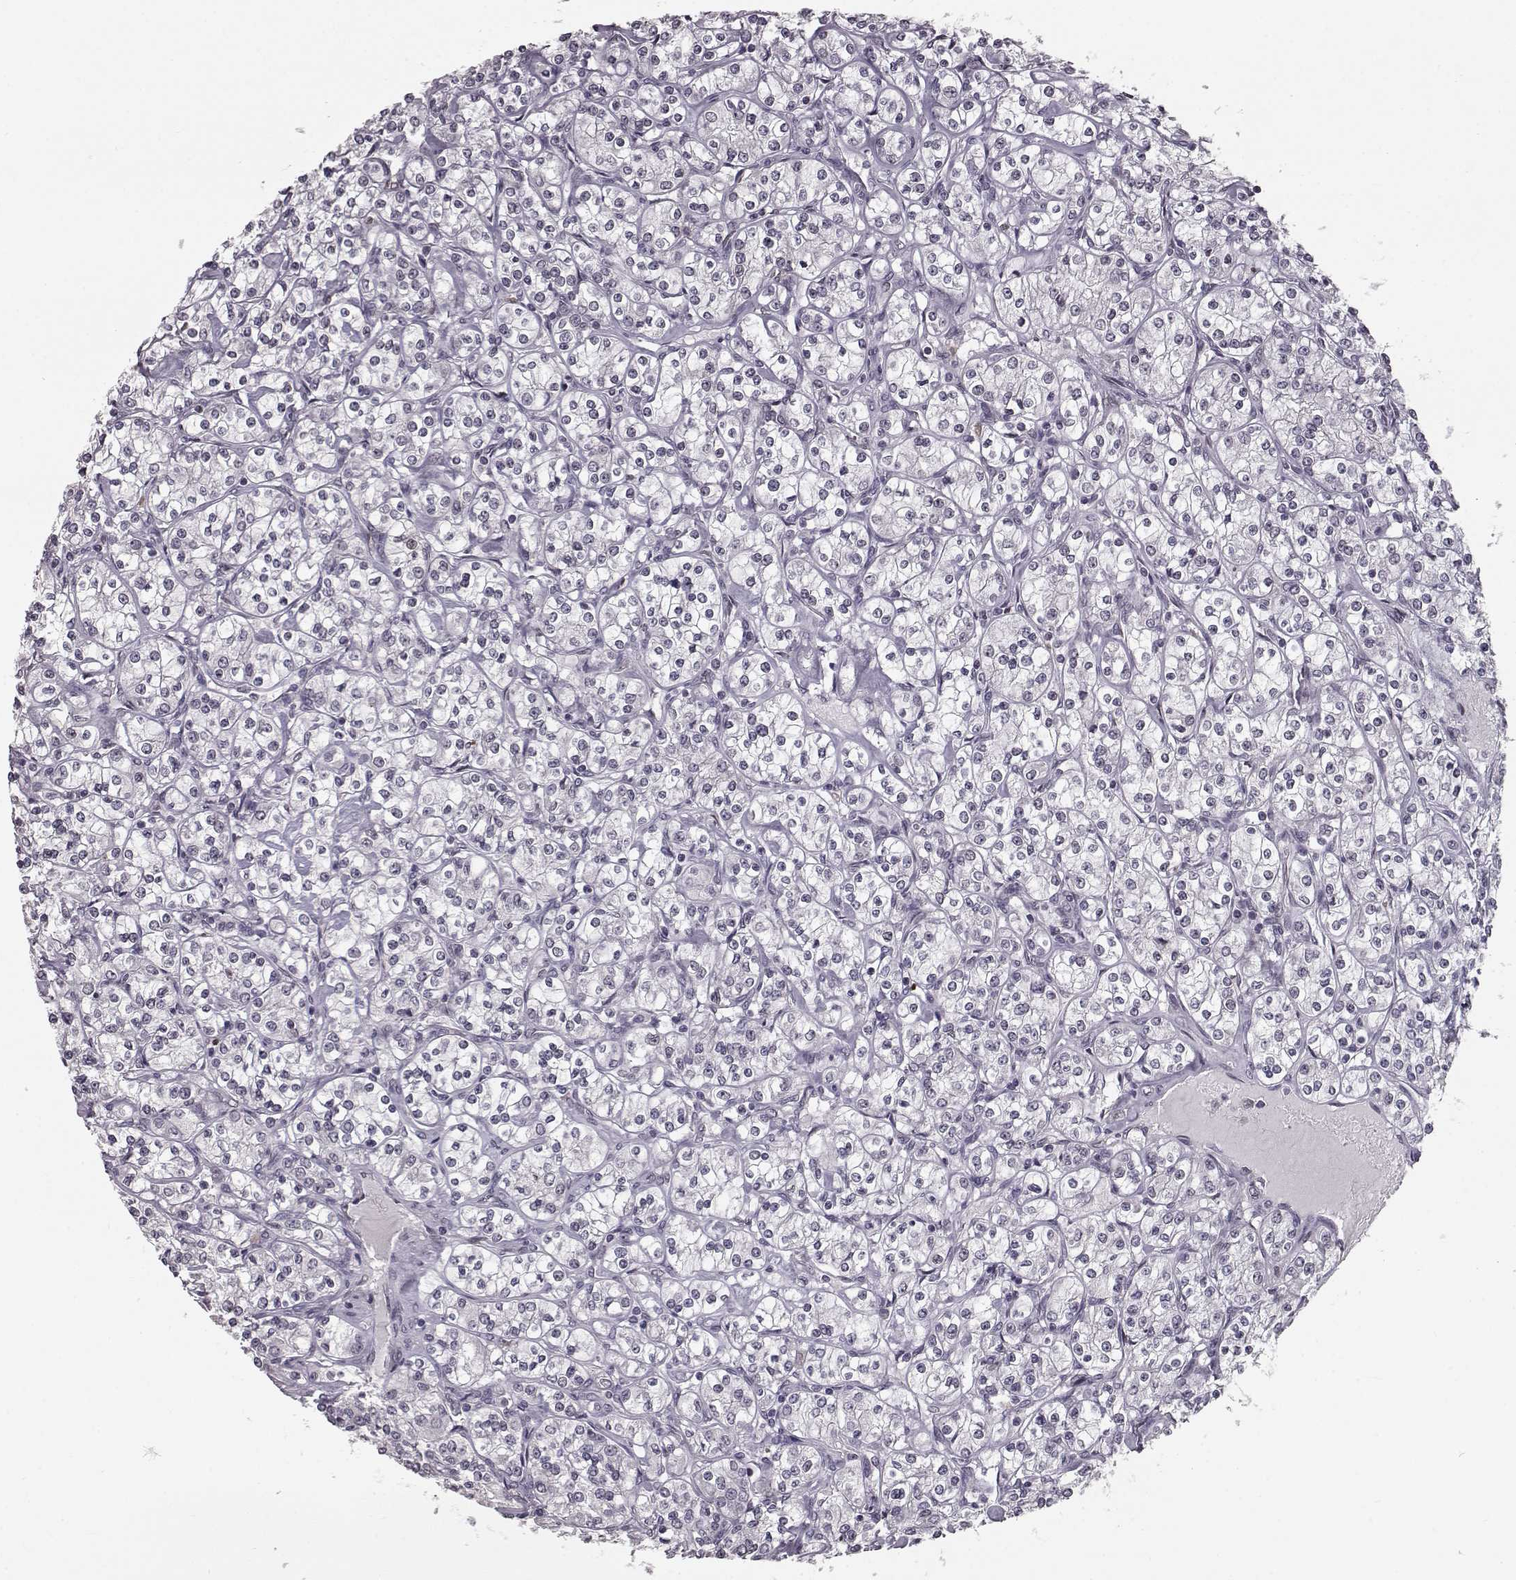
{"staining": {"intensity": "negative", "quantity": "none", "location": "none"}, "tissue": "renal cancer", "cell_type": "Tumor cells", "image_type": "cancer", "snomed": [{"axis": "morphology", "description": "Adenocarcinoma, NOS"}, {"axis": "topography", "description": "Kidney"}], "caption": "Immunohistochemical staining of human adenocarcinoma (renal) shows no significant staining in tumor cells.", "gene": "NUP37", "patient": {"sex": "male", "age": 77}}